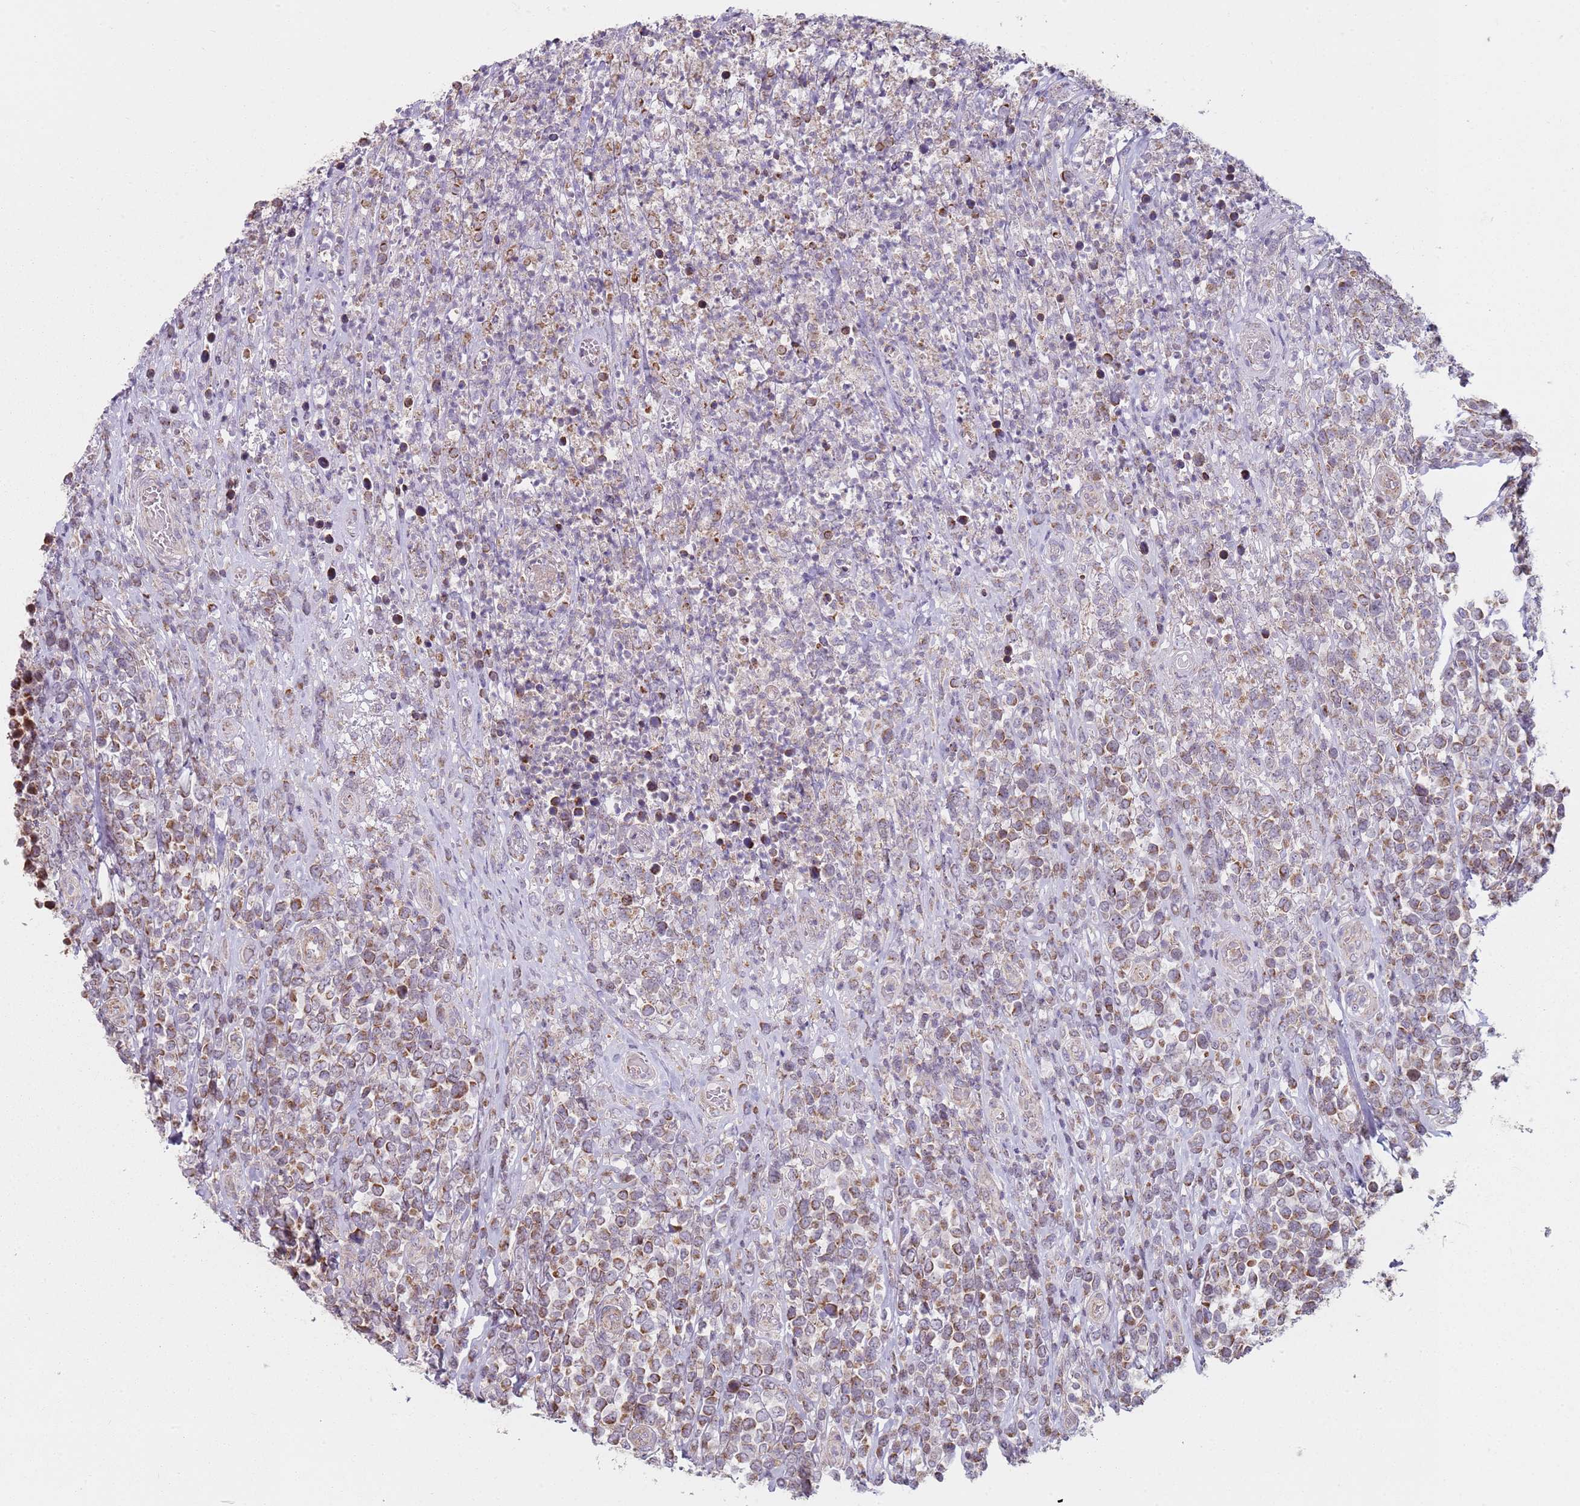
{"staining": {"intensity": "moderate", "quantity": "25%-75%", "location": "cytoplasmic/membranous"}, "tissue": "lymphoma", "cell_type": "Tumor cells", "image_type": "cancer", "snomed": [{"axis": "morphology", "description": "Malignant lymphoma, non-Hodgkin's type, High grade"}, {"axis": "topography", "description": "Soft tissue"}], "caption": "Brown immunohistochemical staining in human malignant lymphoma, non-Hodgkin's type (high-grade) demonstrates moderate cytoplasmic/membranous expression in about 25%-75% of tumor cells. The protein is shown in brown color, while the nuclei are stained blue.", "gene": "GAS8", "patient": {"sex": "female", "age": 56}}